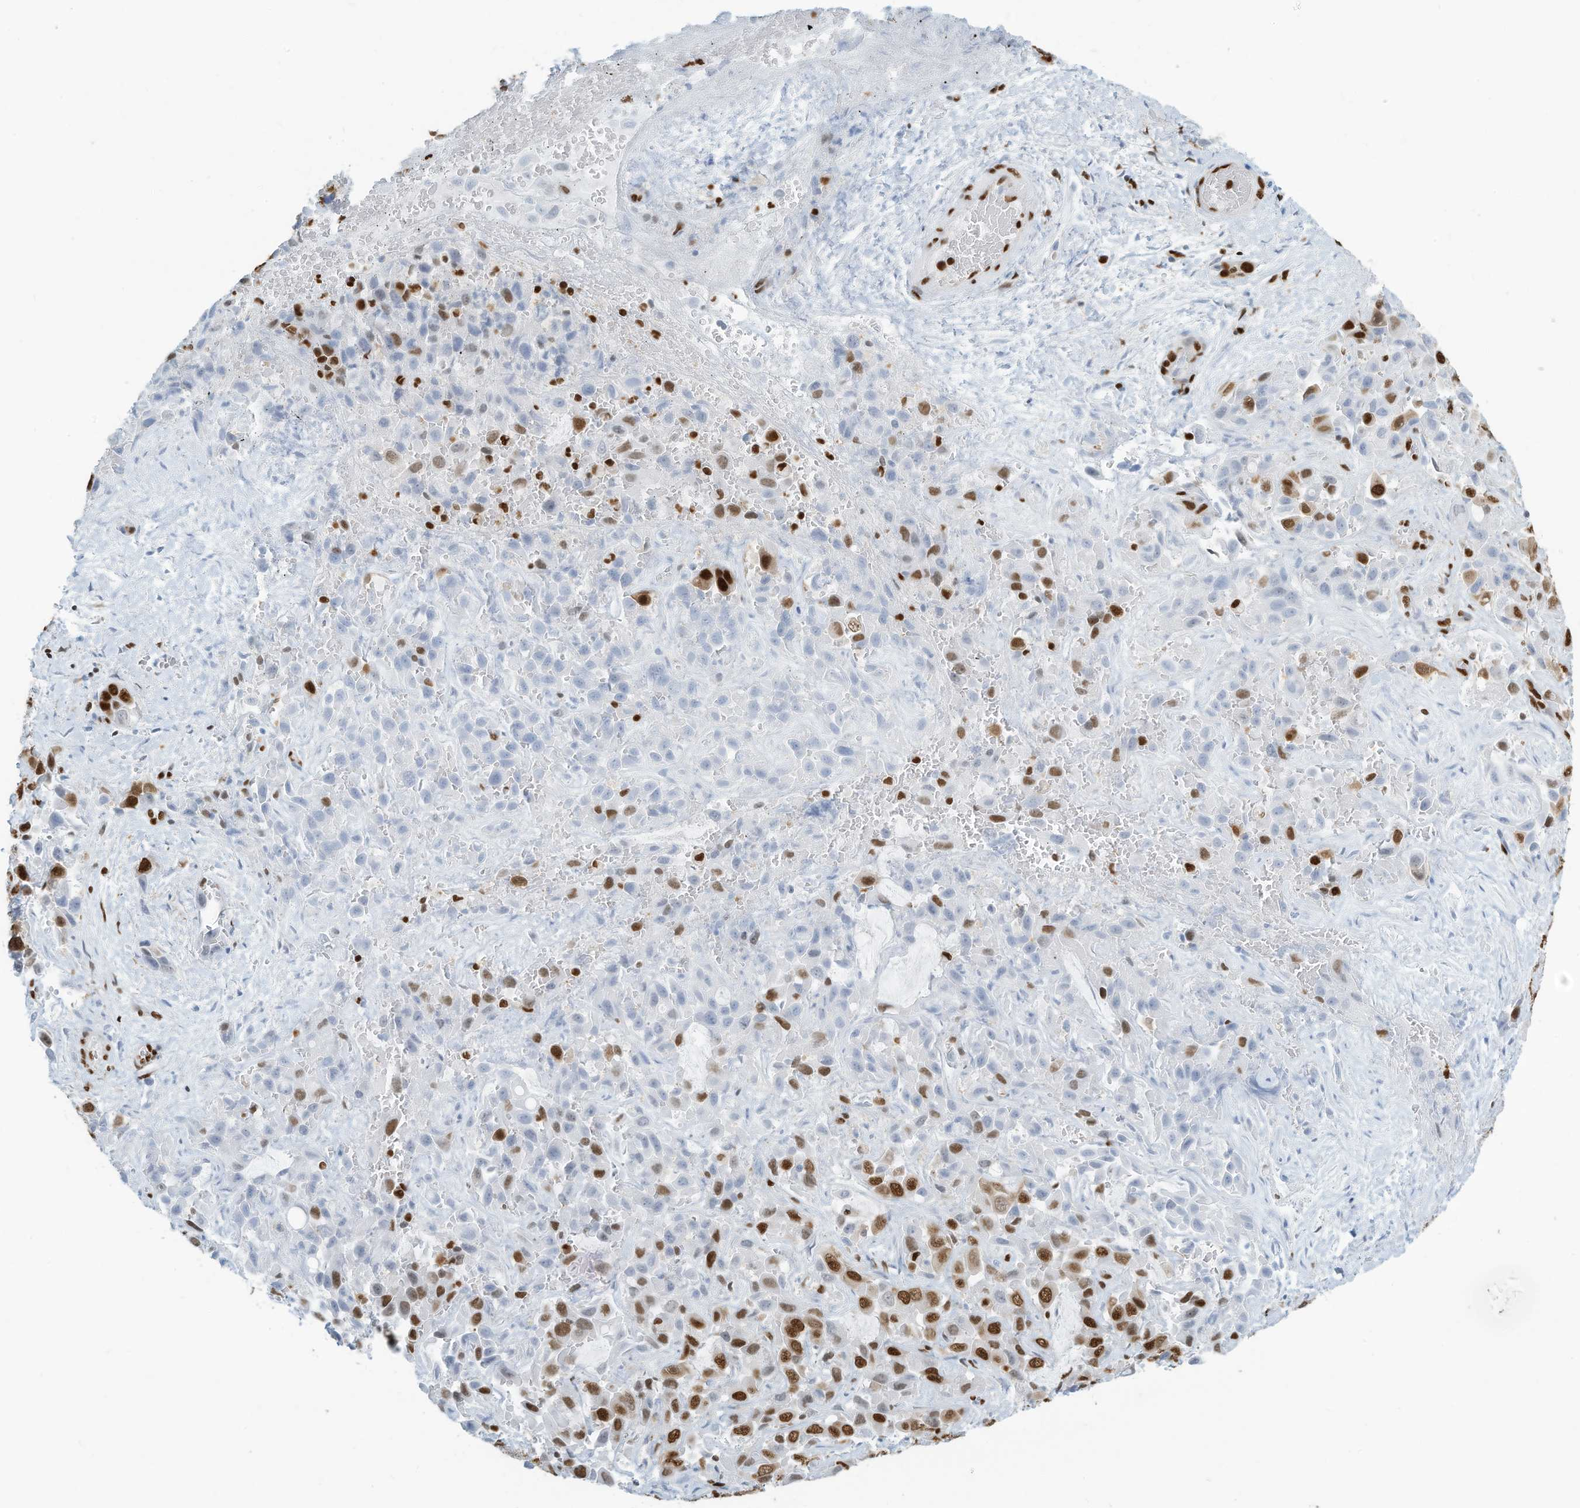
{"staining": {"intensity": "strong", "quantity": ">75%", "location": "nuclear"}, "tissue": "liver cancer", "cell_type": "Tumor cells", "image_type": "cancer", "snomed": [{"axis": "morphology", "description": "Cholangiocarcinoma"}, {"axis": "topography", "description": "Liver"}], "caption": "Brown immunohistochemical staining in liver cancer shows strong nuclear expression in approximately >75% of tumor cells.", "gene": "SARNP", "patient": {"sex": "female", "age": 52}}